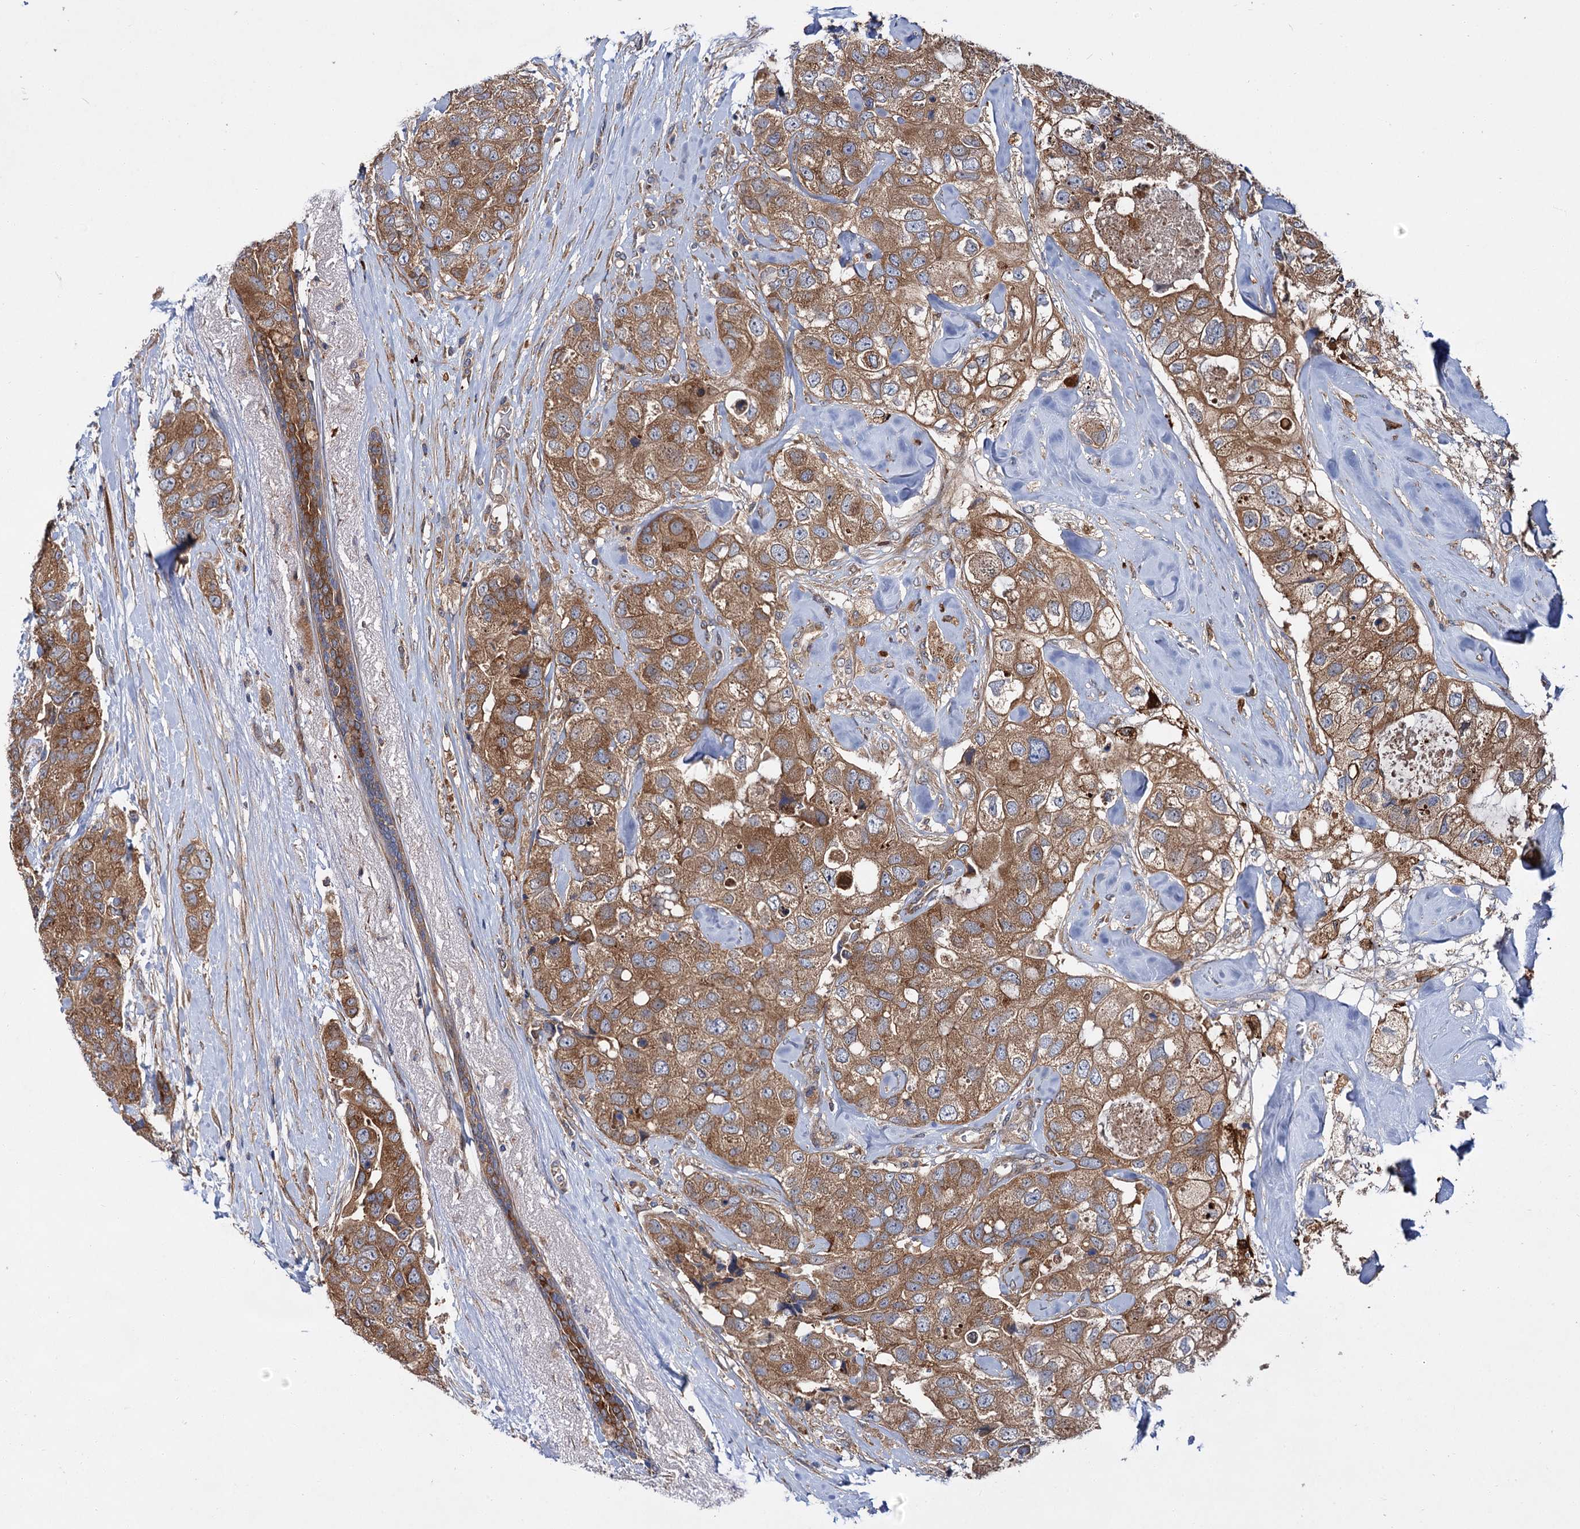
{"staining": {"intensity": "moderate", "quantity": ">75%", "location": "cytoplasmic/membranous"}, "tissue": "breast cancer", "cell_type": "Tumor cells", "image_type": "cancer", "snomed": [{"axis": "morphology", "description": "Duct carcinoma"}, {"axis": "topography", "description": "Breast"}], "caption": "Protein analysis of breast intraductal carcinoma tissue displays moderate cytoplasmic/membranous expression in about >75% of tumor cells.", "gene": "NAA25", "patient": {"sex": "female", "age": 62}}